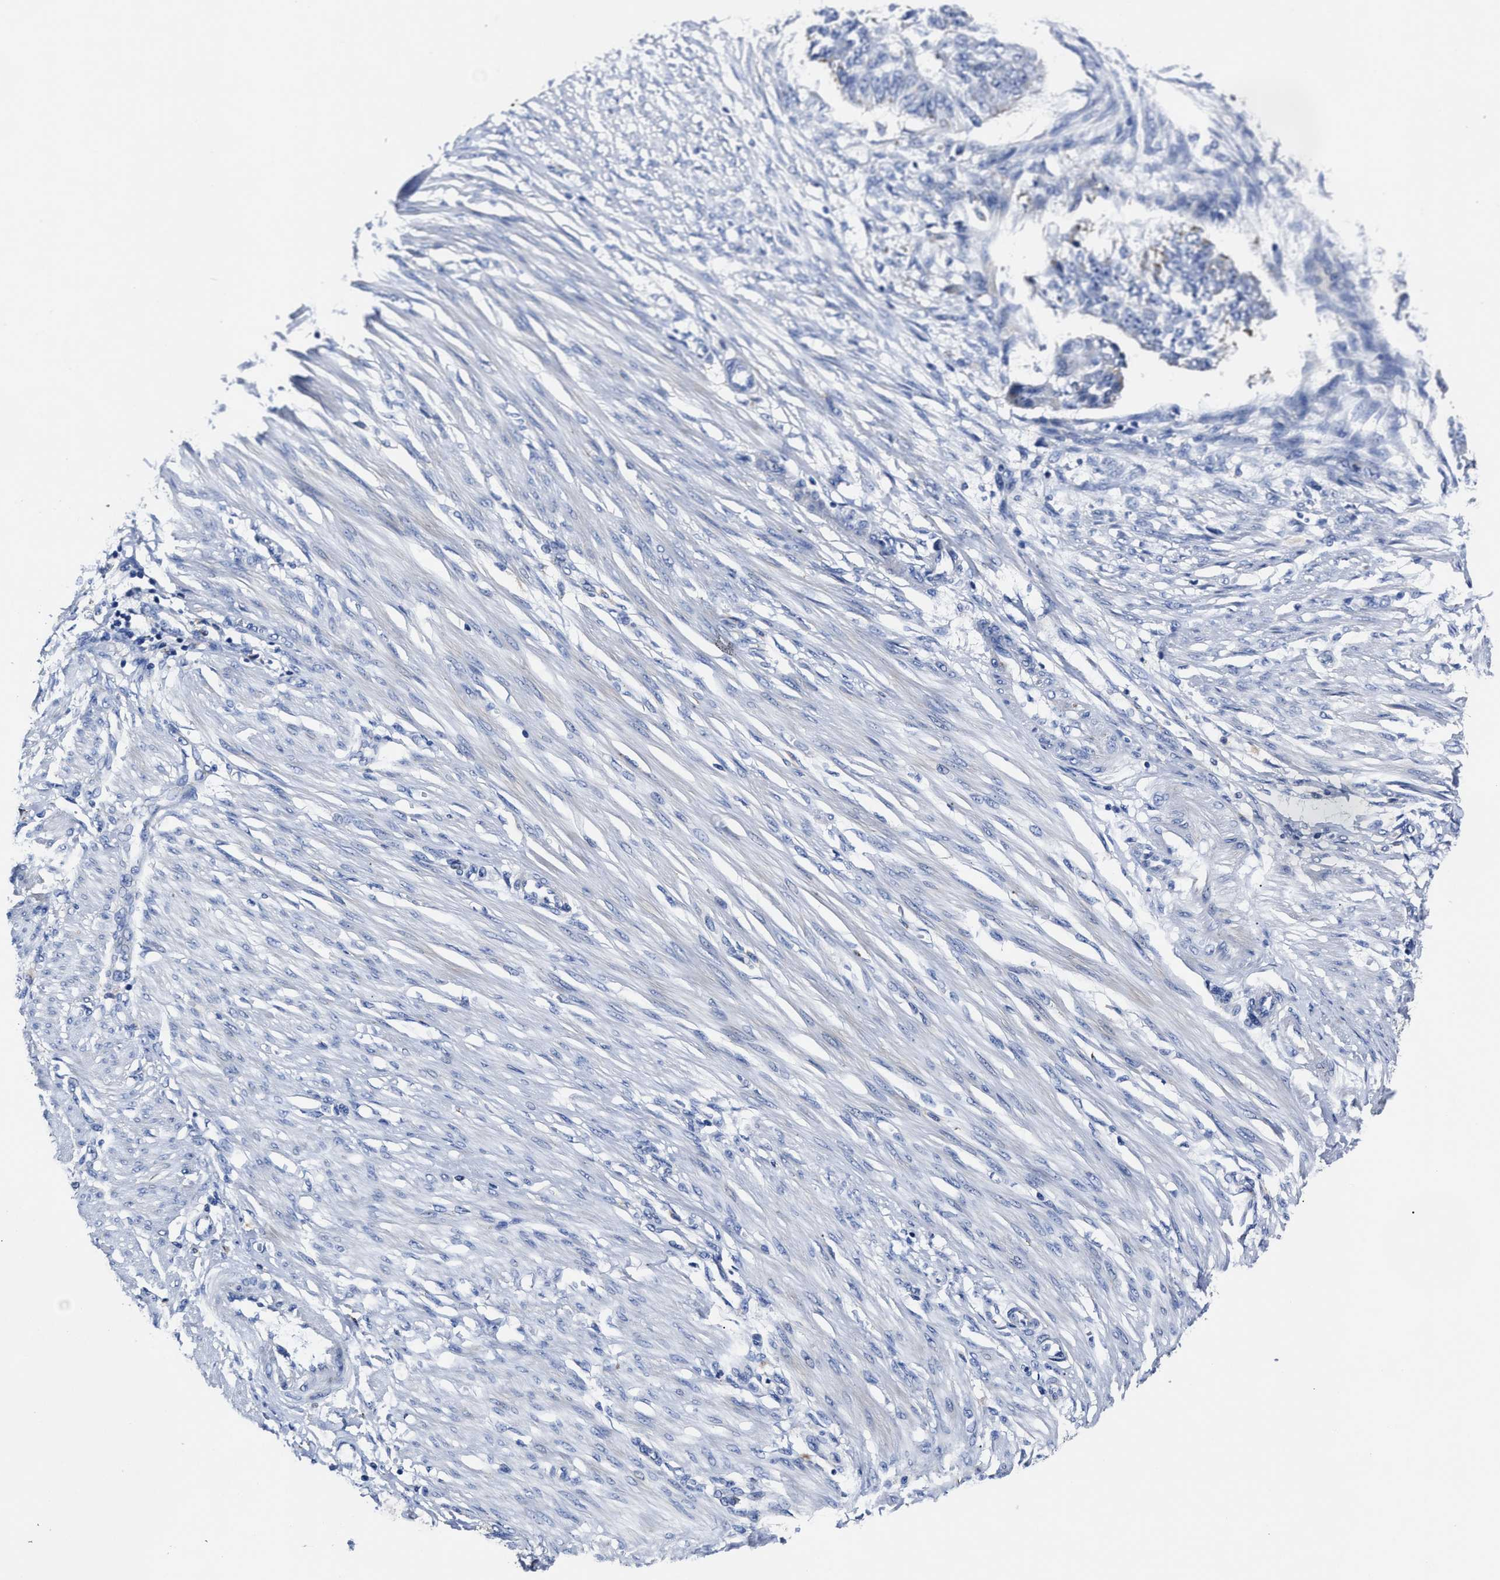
{"staining": {"intensity": "negative", "quantity": "none", "location": "none"}, "tissue": "endometrial cancer", "cell_type": "Tumor cells", "image_type": "cancer", "snomed": [{"axis": "morphology", "description": "Adenocarcinoma, NOS"}, {"axis": "topography", "description": "Endometrium"}], "caption": "This is an immunohistochemistry (IHC) photomicrograph of adenocarcinoma (endometrial). There is no expression in tumor cells.", "gene": "LAMTOR4", "patient": {"sex": "female", "age": 32}}